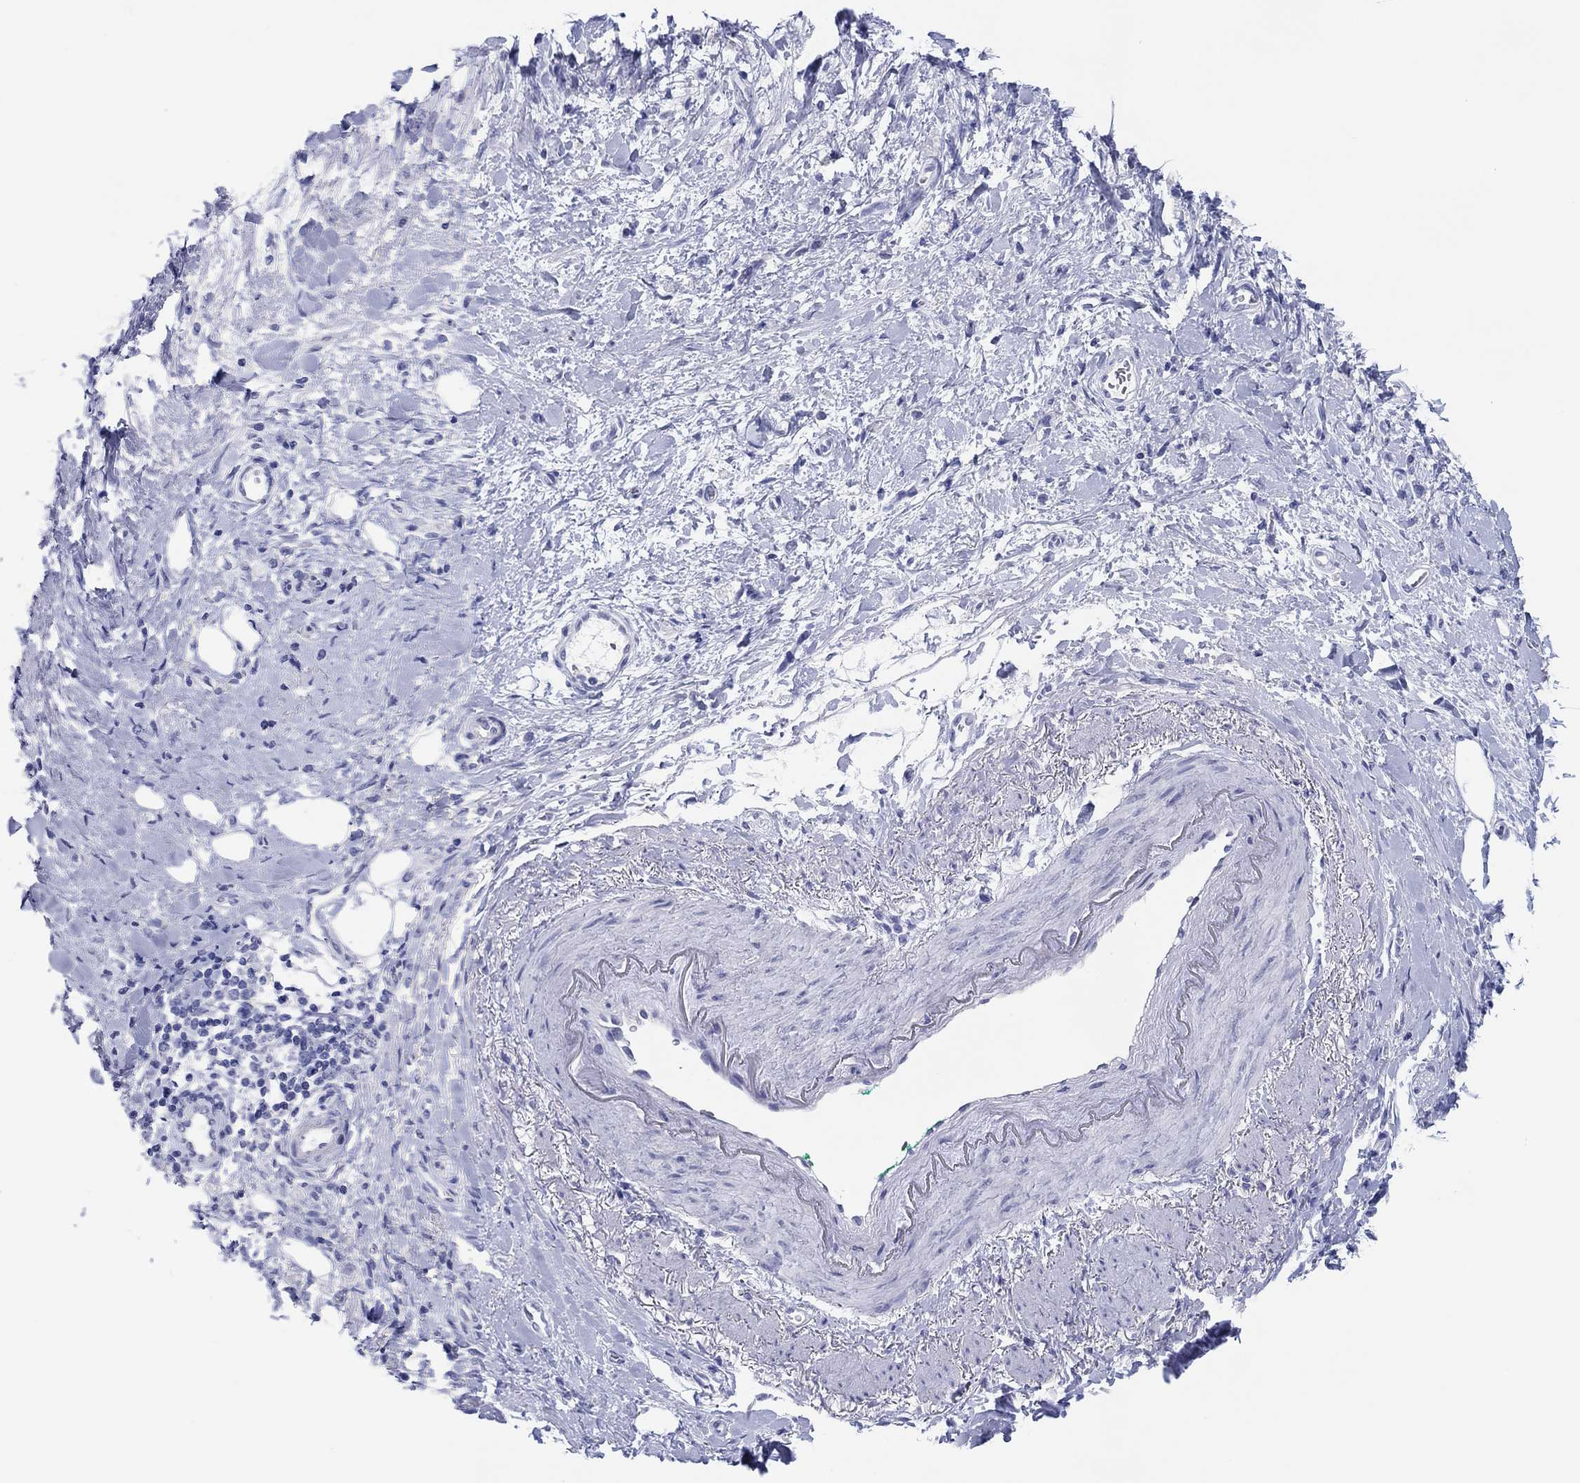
{"staining": {"intensity": "negative", "quantity": "none", "location": "none"}, "tissue": "stomach cancer", "cell_type": "Tumor cells", "image_type": "cancer", "snomed": [{"axis": "morphology", "description": "Adenocarcinoma, NOS"}, {"axis": "topography", "description": "Stomach"}], "caption": "Image shows no protein expression in tumor cells of adenocarcinoma (stomach) tissue. The staining is performed using DAB brown chromogen with nuclei counter-stained in using hematoxylin.", "gene": "ERICH3", "patient": {"sex": "male", "age": 77}}